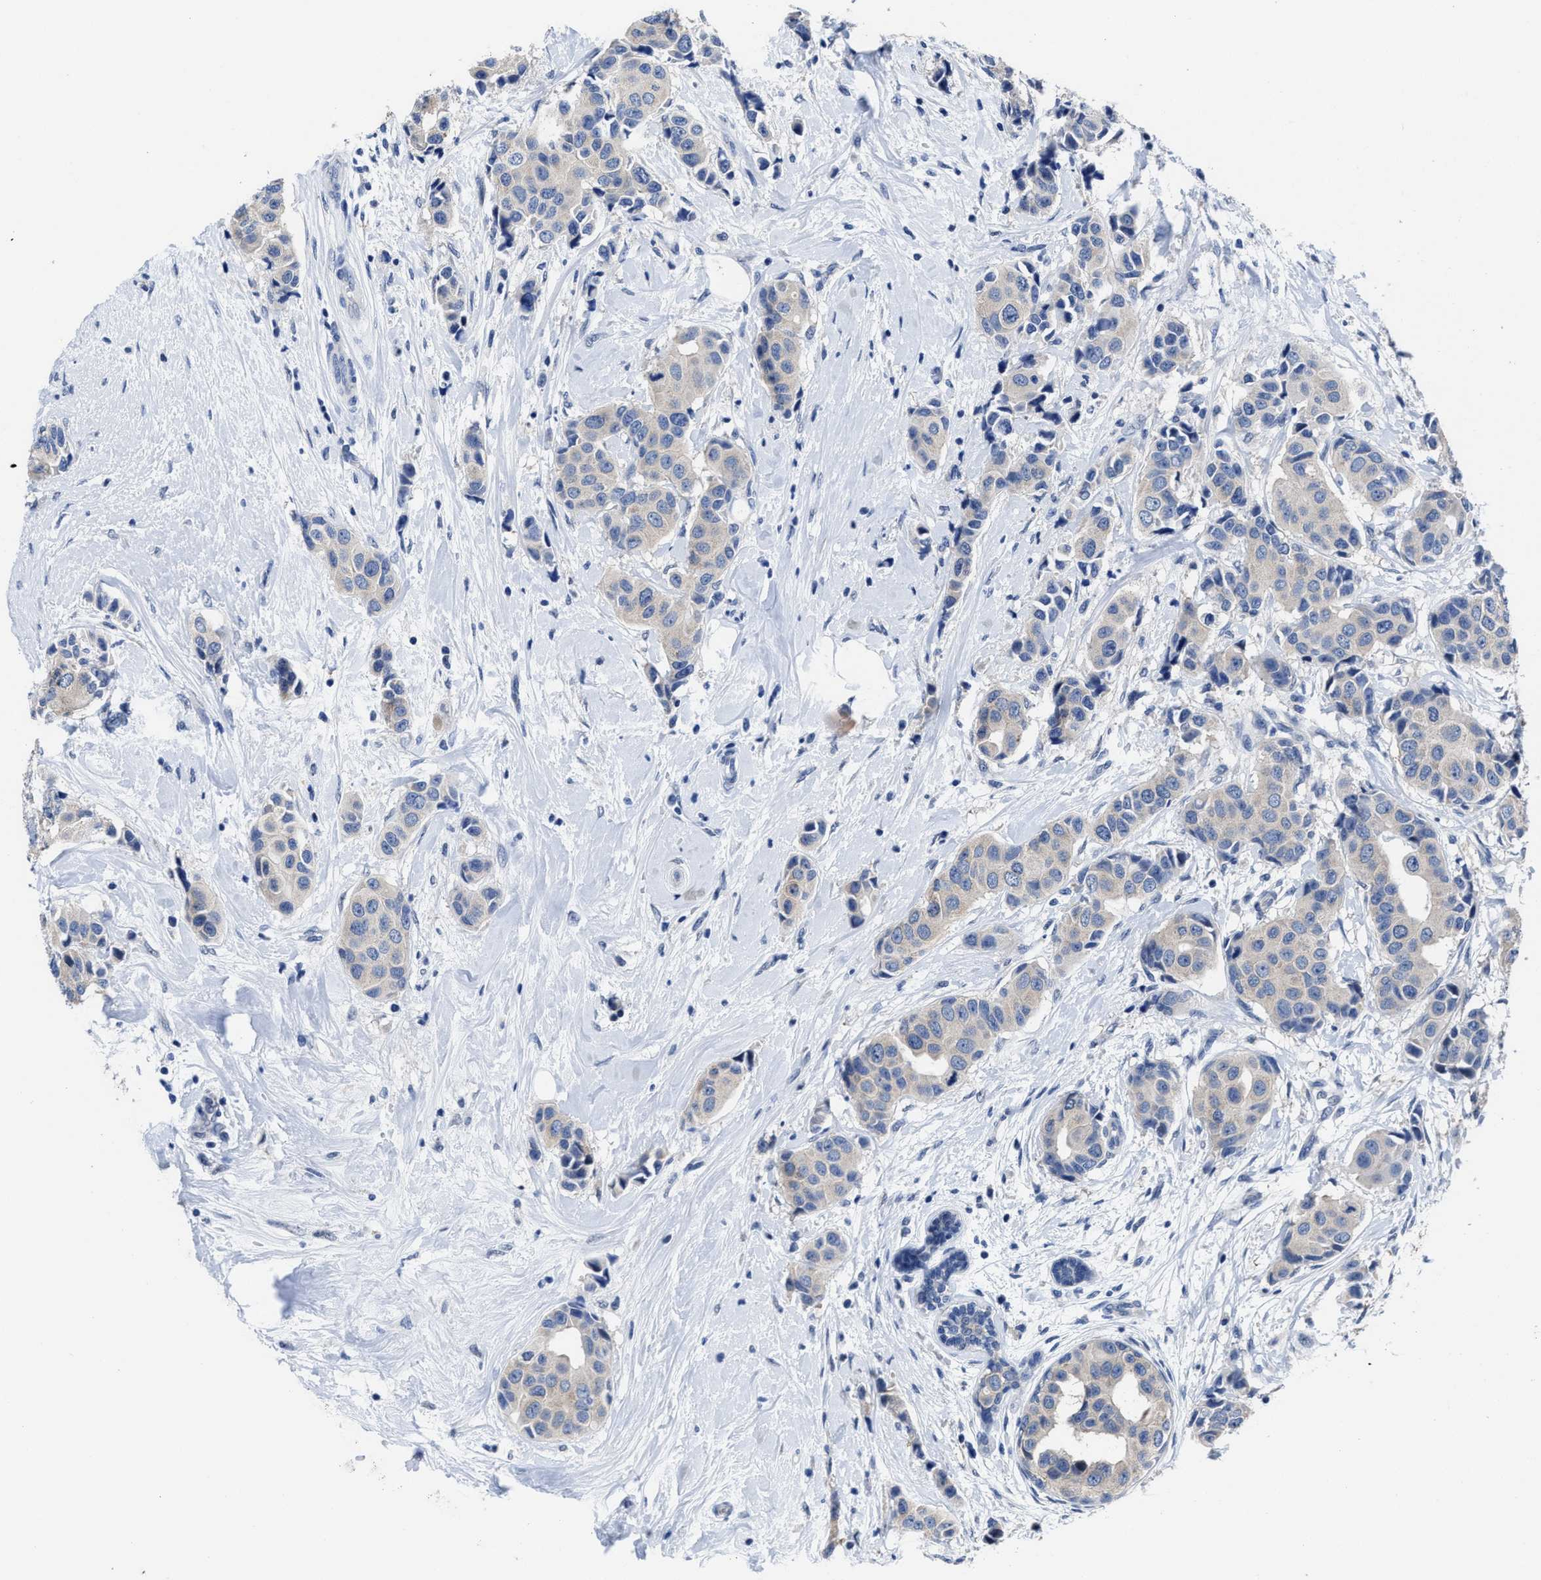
{"staining": {"intensity": "negative", "quantity": "none", "location": "none"}, "tissue": "breast cancer", "cell_type": "Tumor cells", "image_type": "cancer", "snomed": [{"axis": "morphology", "description": "Normal tissue, NOS"}, {"axis": "morphology", "description": "Duct carcinoma"}, {"axis": "topography", "description": "Breast"}], "caption": "Protein analysis of intraductal carcinoma (breast) displays no significant expression in tumor cells.", "gene": "HOOK1", "patient": {"sex": "female", "age": 39}}